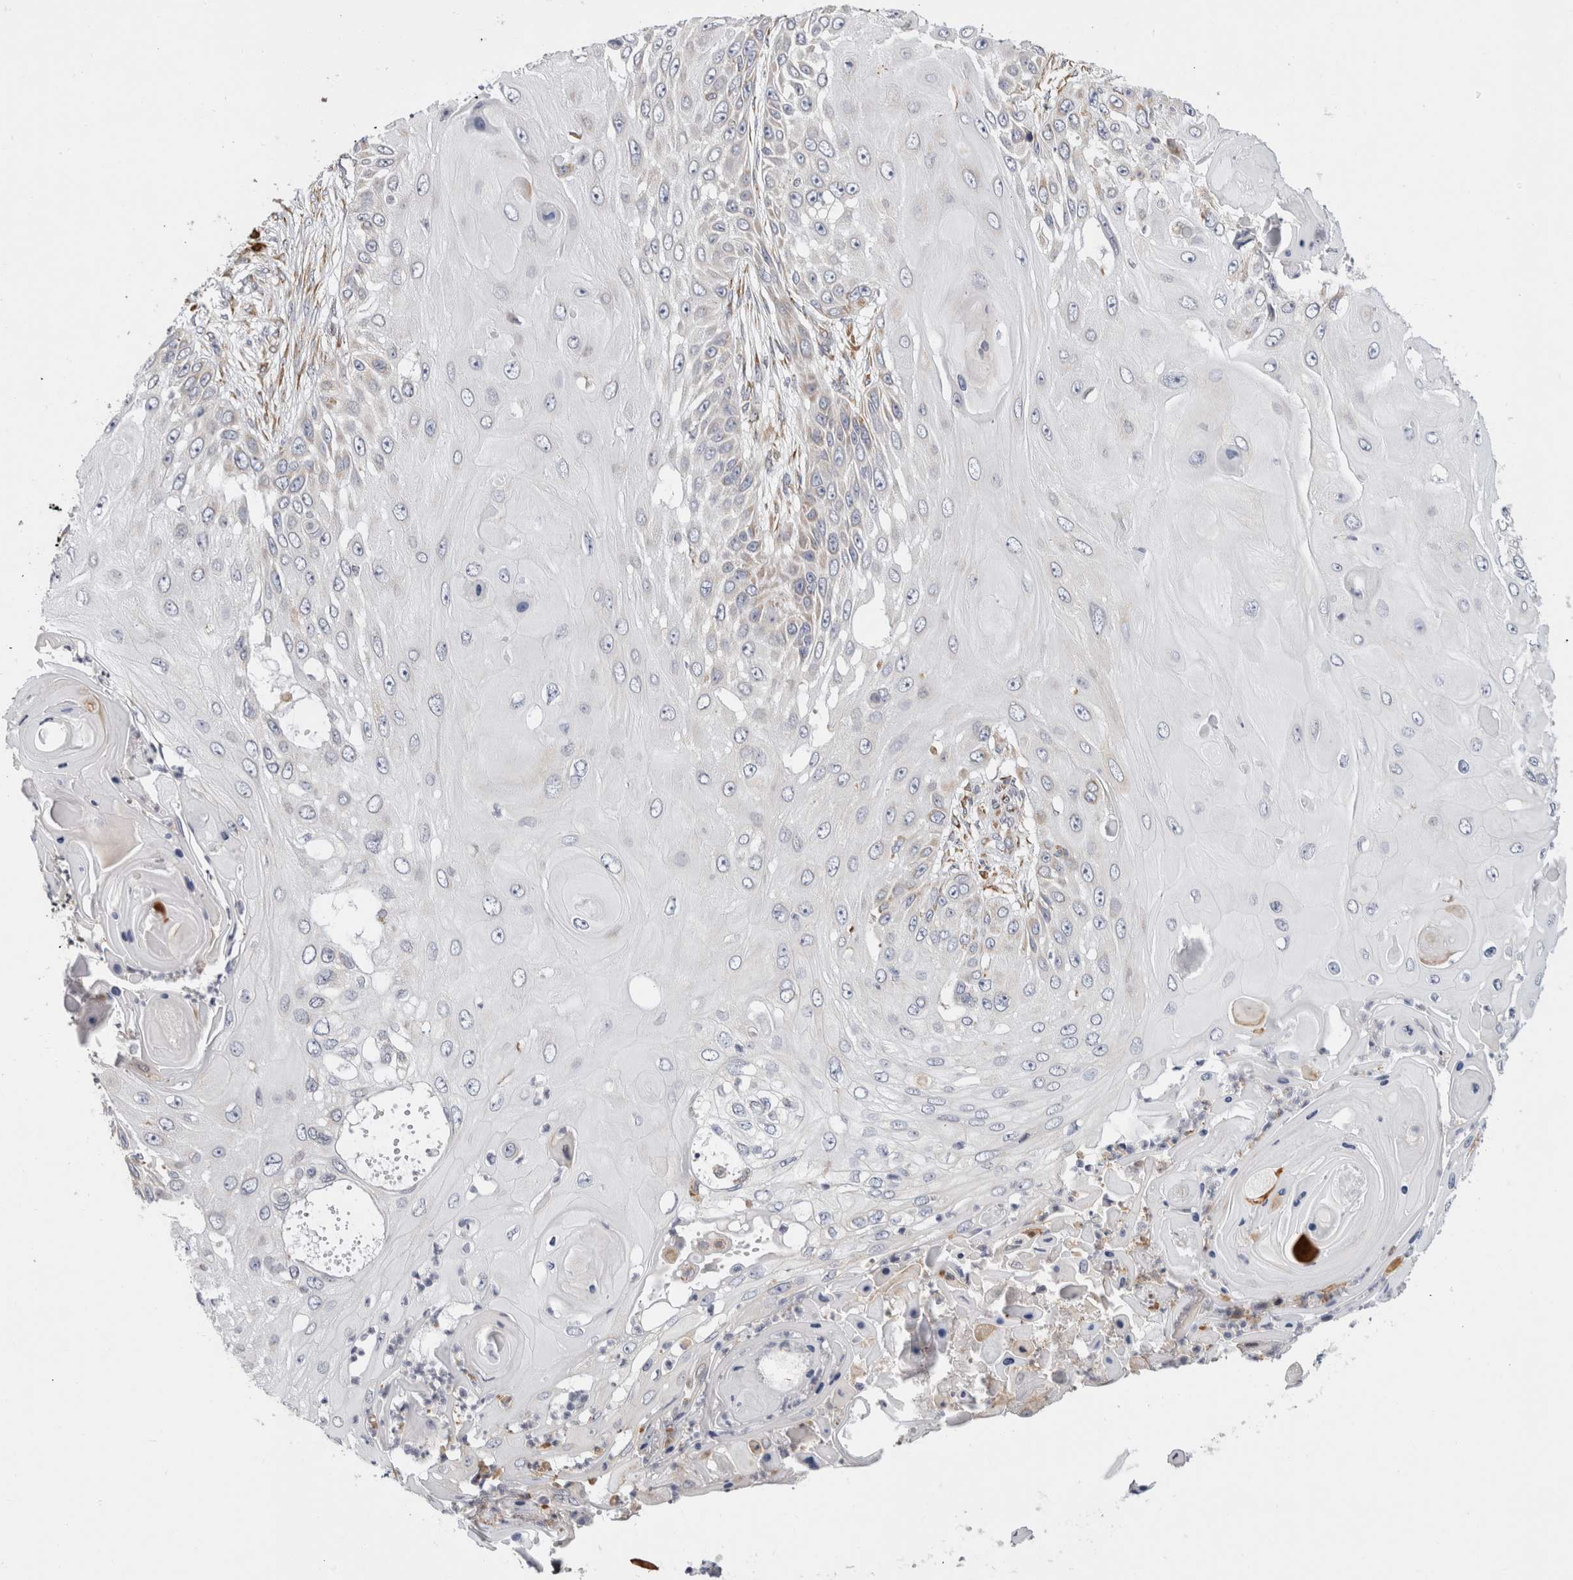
{"staining": {"intensity": "negative", "quantity": "none", "location": "none"}, "tissue": "skin cancer", "cell_type": "Tumor cells", "image_type": "cancer", "snomed": [{"axis": "morphology", "description": "Squamous cell carcinoma, NOS"}, {"axis": "topography", "description": "Skin"}], "caption": "An immunohistochemistry histopathology image of squamous cell carcinoma (skin) is shown. There is no staining in tumor cells of squamous cell carcinoma (skin).", "gene": "RPN2", "patient": {"sex": "female", "age": 44}}